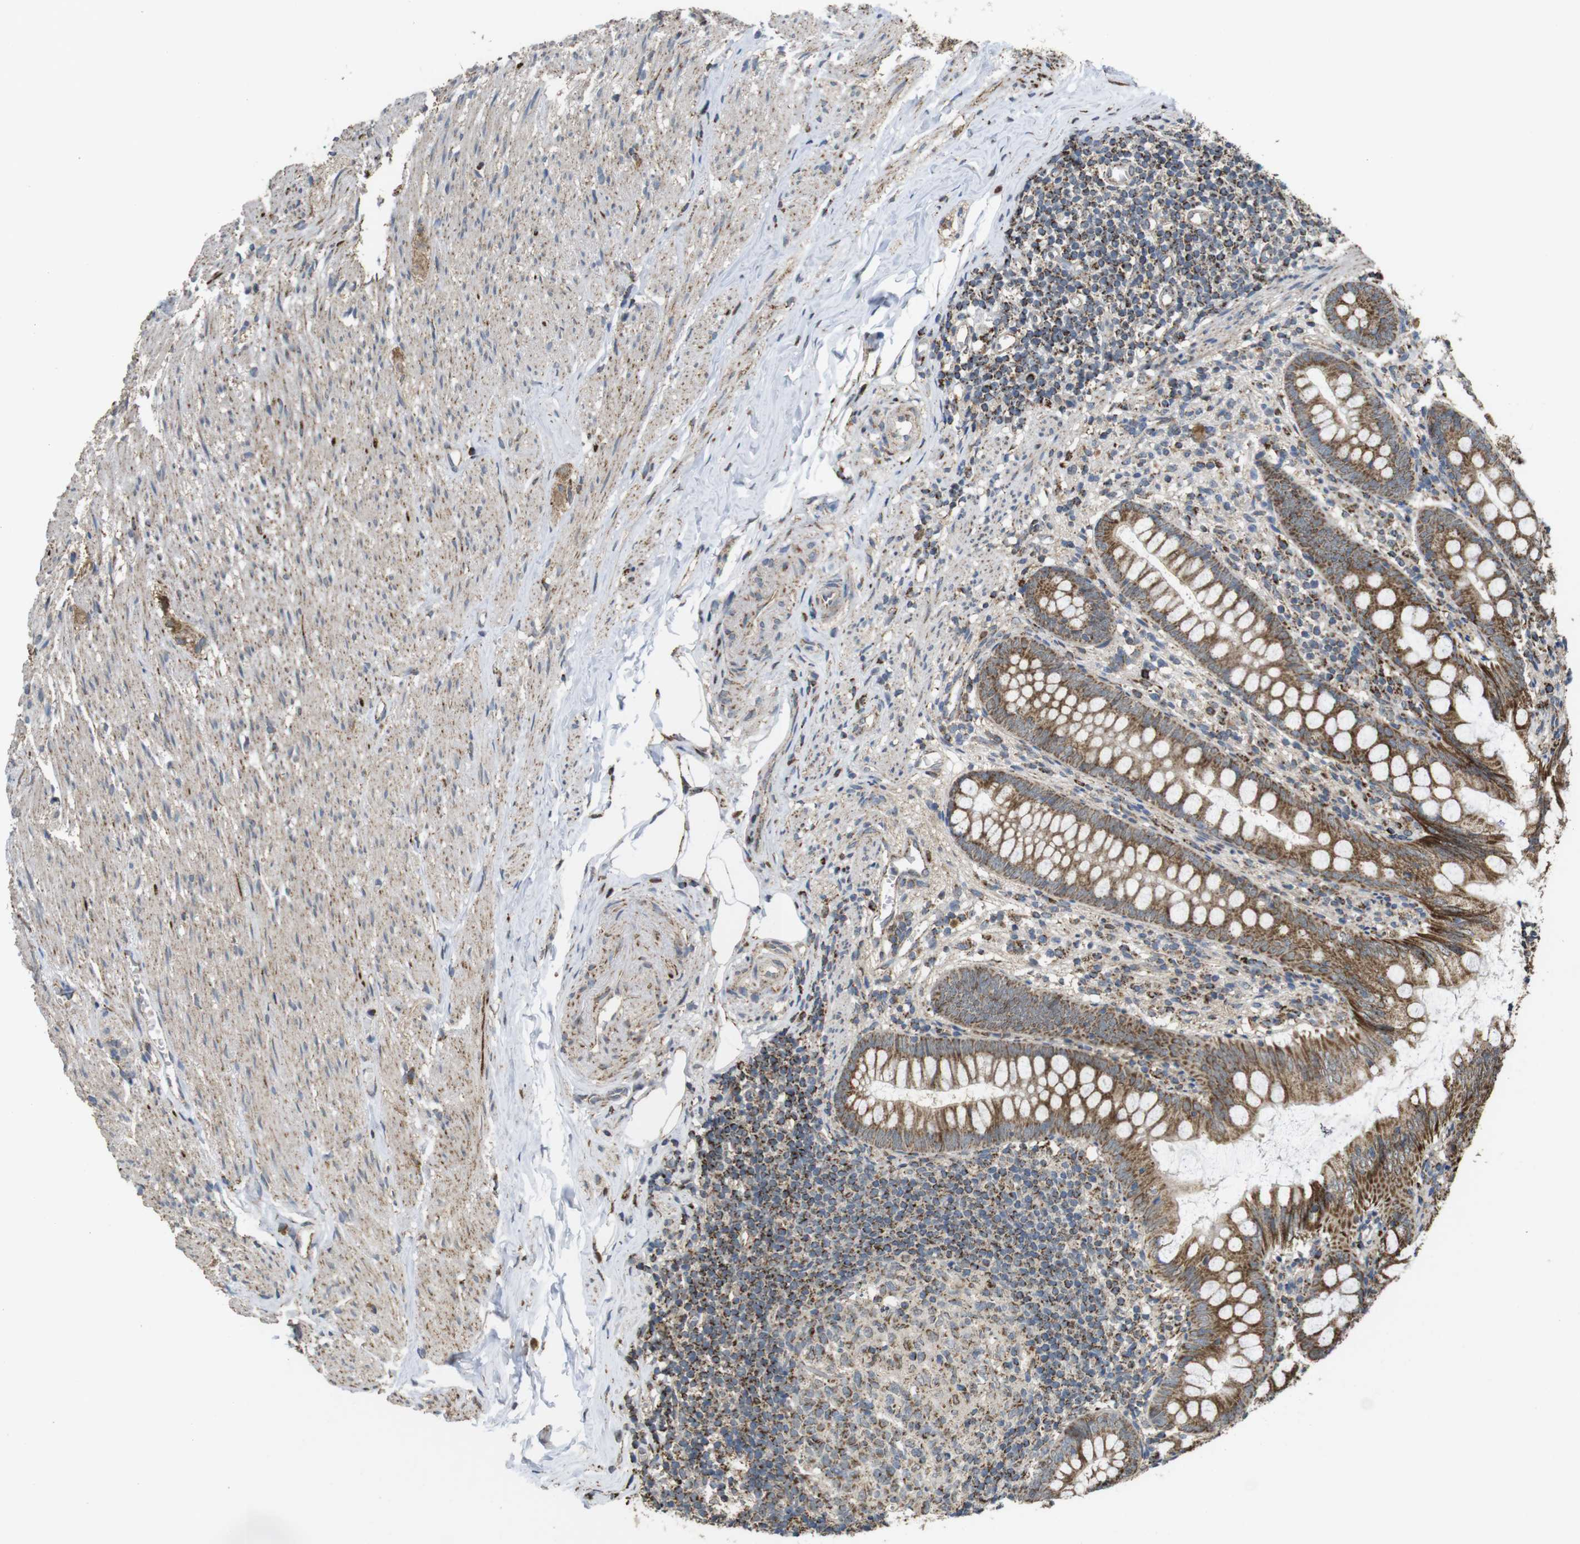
{"staining": {"intensity": "moderate", "quantity": ">75%", "location": "cytoplasmic/membranous"}, "tissue": "appendix", "cell_type": "Glandular cells", "image_type": "normal", "snomed": [{"axis": "morphology", "description": "Normal tissue, NOS"}, {"axis": "topography", "description": "Appendix"}], "caption": "Normal appendix was stained to show a protein in brown. There is medium levels of moderate cytoplasmic/membranous staining in about >75% of glandular cells. (brown staining indicates protein expression, while blue staining denotes nuclei).", "gene": "CALHM2", "patient": {"sex": "female", "age": 77}}